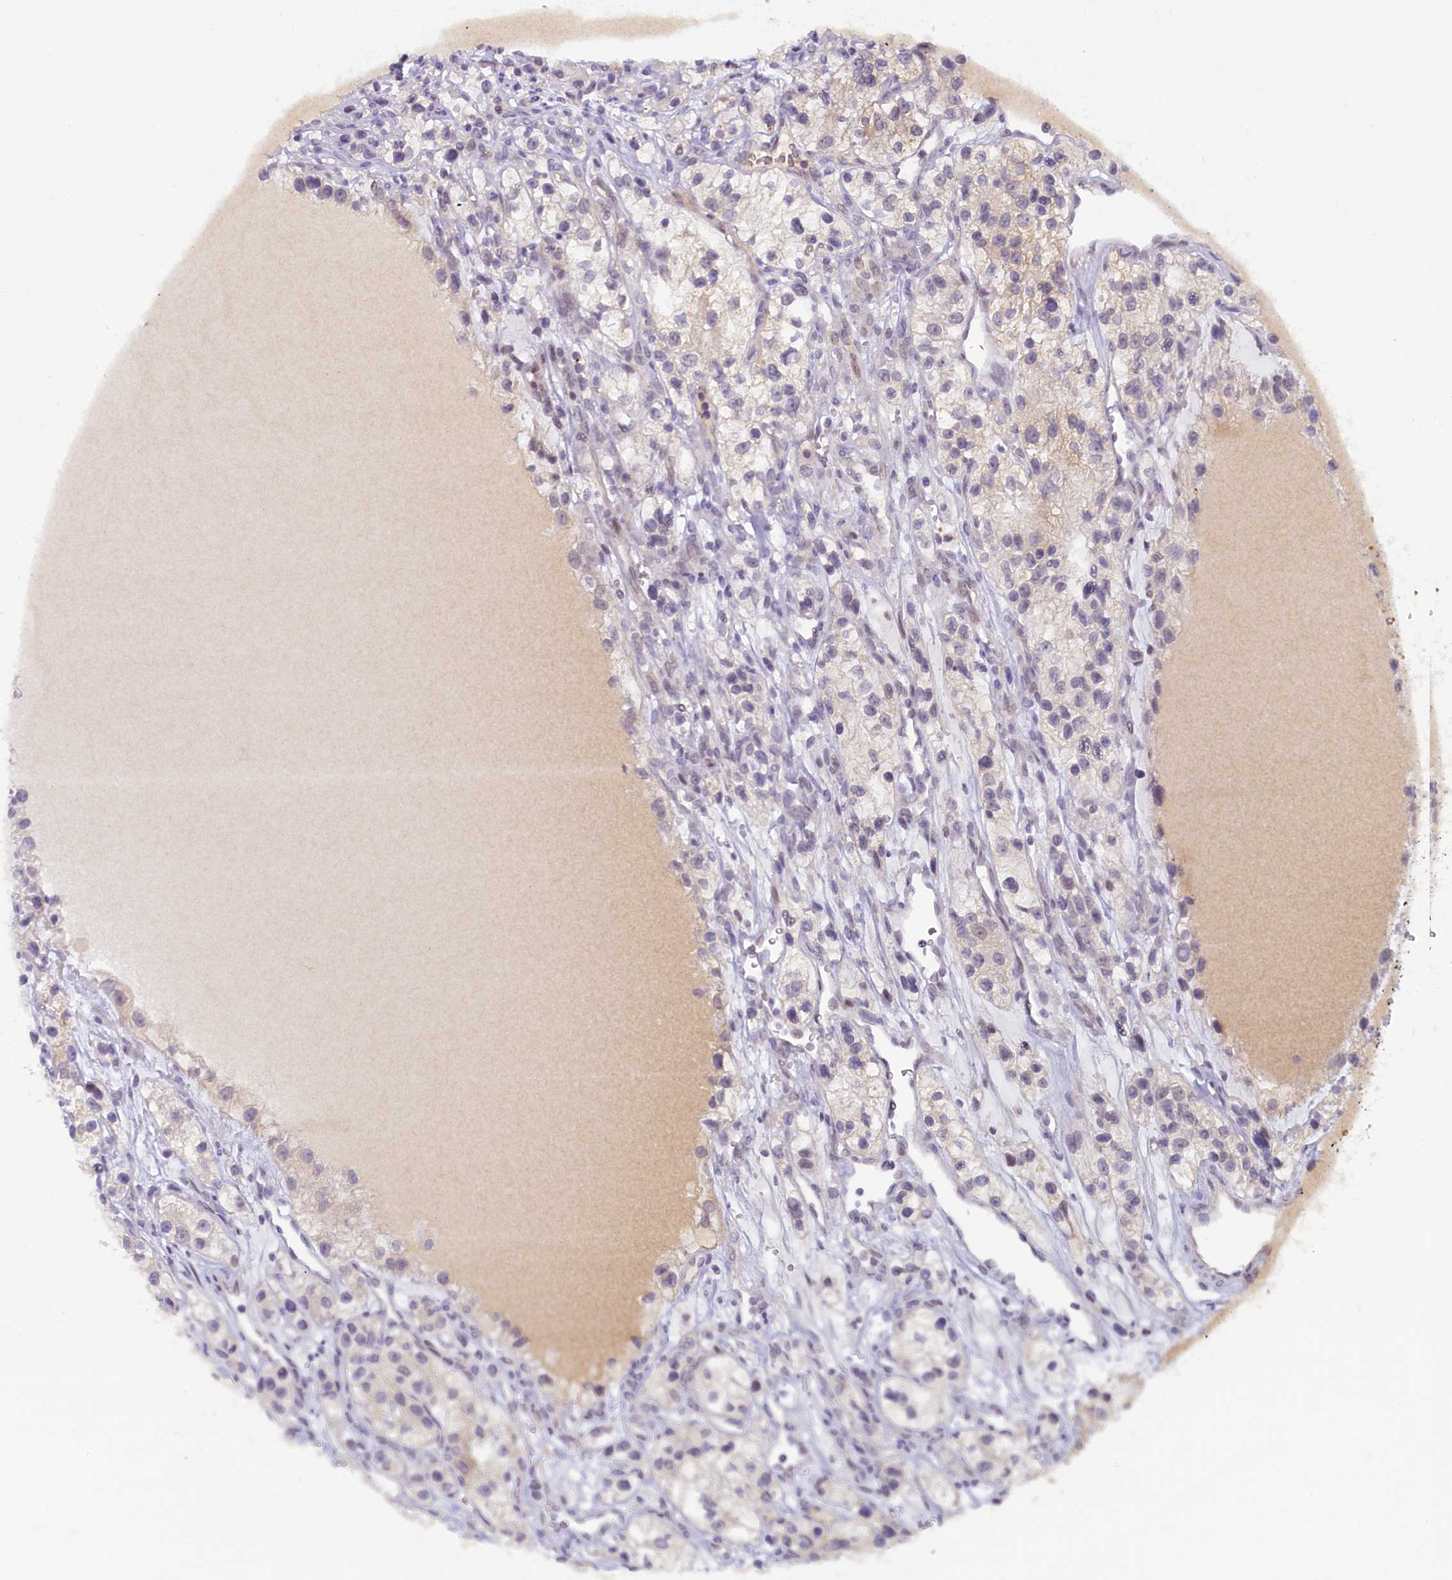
{"staining": {"intensity": "weak", "quantity": "<25%", "location": "cytoplasmic/membranous"}, "tissue": "renal cancer", "cell_type": "Tumor cells", "image_type": "cancer", "snomed": [{"axis": "morphology", "description": "Adenocarcinoma, NOS"}, {"axis": "topography", "description": "Kidney"}], "caption": "The histopathology image reveals no significant expression in tumor cells of renal cancer.", "gene": "CRAMP1", "patient": {"sex": "female", "age": 57}}